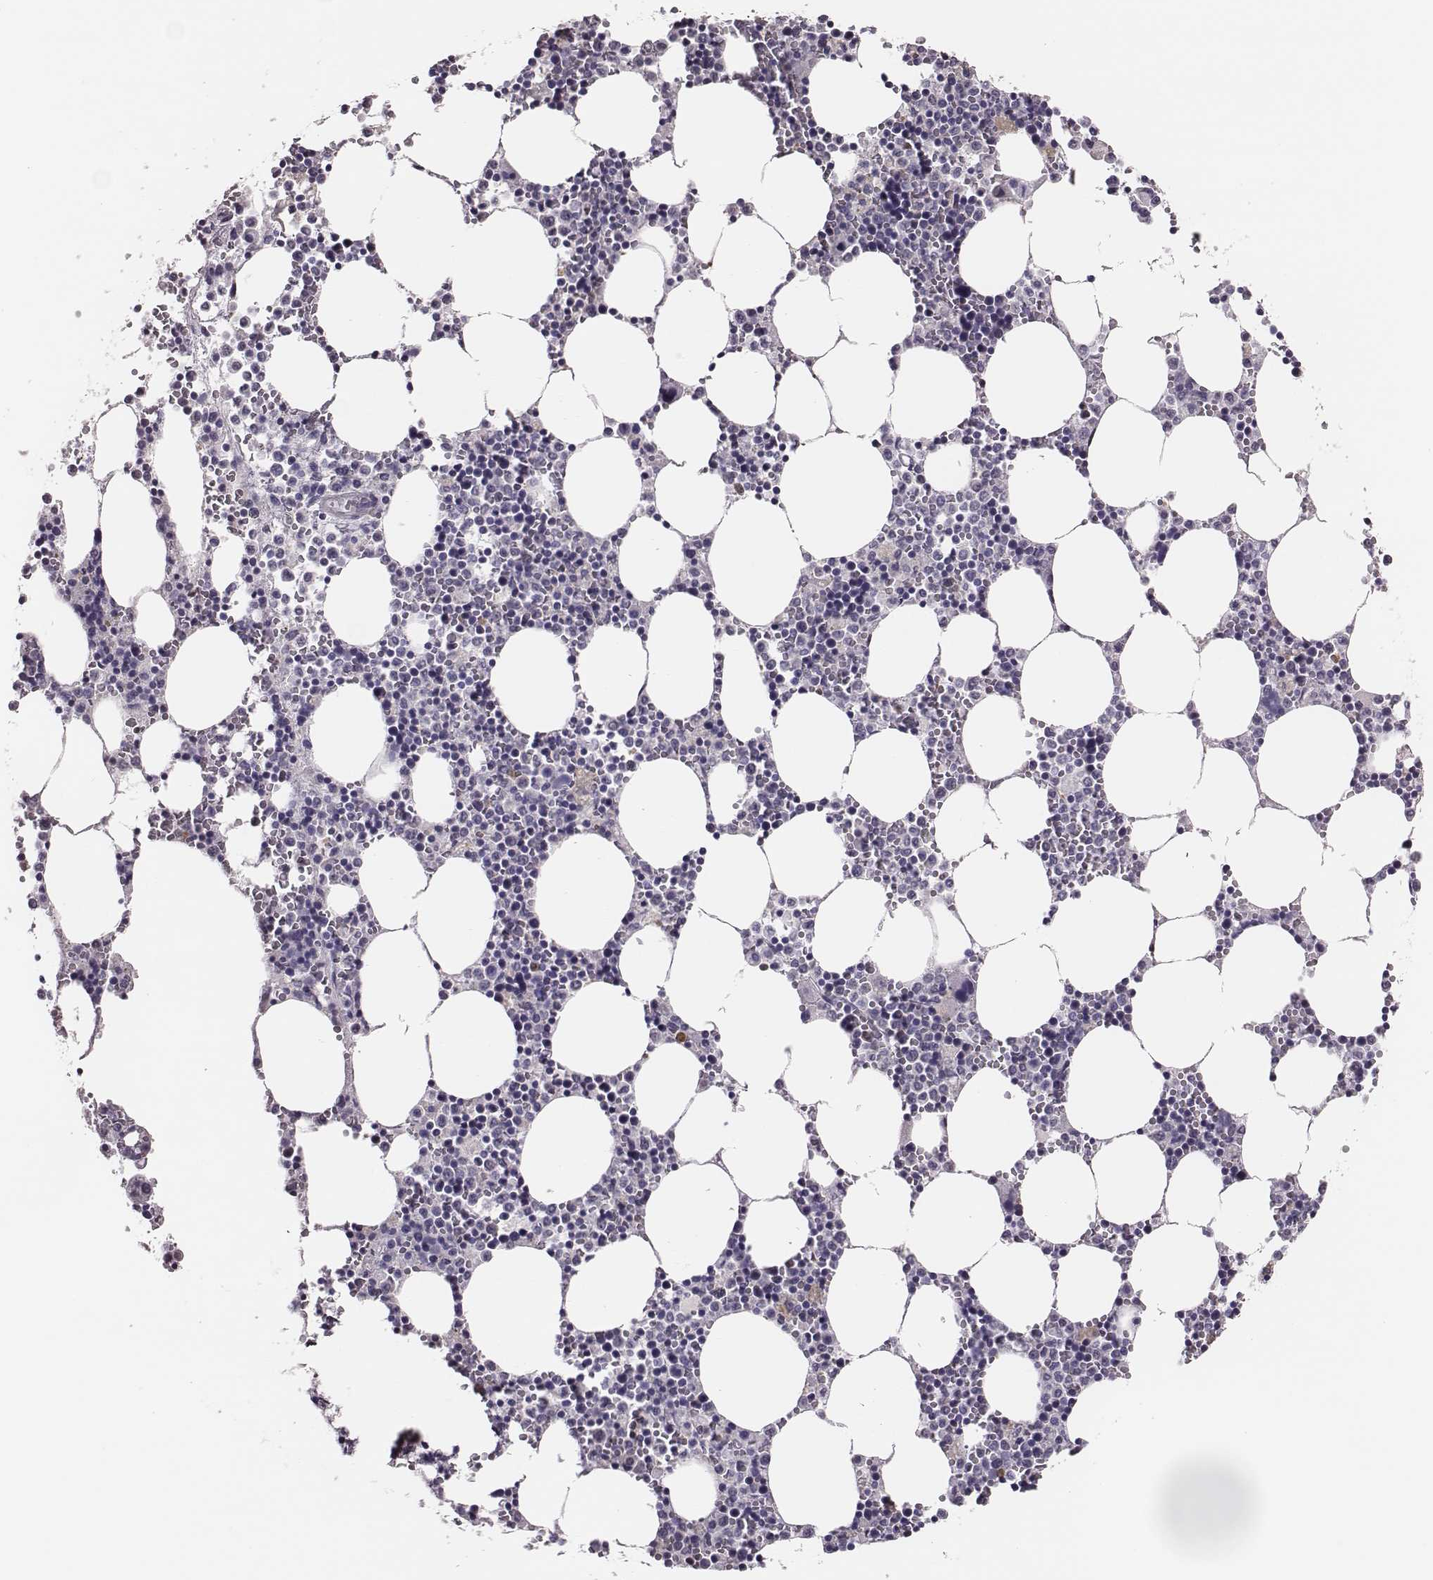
{"staining": {"intensity": "negative", "quantity": "none", "location": "none"}, "tissue": "bone marrow", "cell_type": "Hematopoietic cells", "image_type": "normal", "snomed": [{"axis": "morphology", "description": "Normal tissue, NOS"}, {"axis": "topography", "description": "Bone marrow"}], "caption": "This is a histopathology image of immunohistochemistry (IHC) staining of unremarkable bone marrow, which shows no expression in hematopoietic cells. Brightfield microscopy of immunohistochemistry (IHC) stained with DAB (brown) and hematoxylin (blue), captured at high magnification.", "gene": "SCML2", "patient": {"sex": "female", "age": 64}}